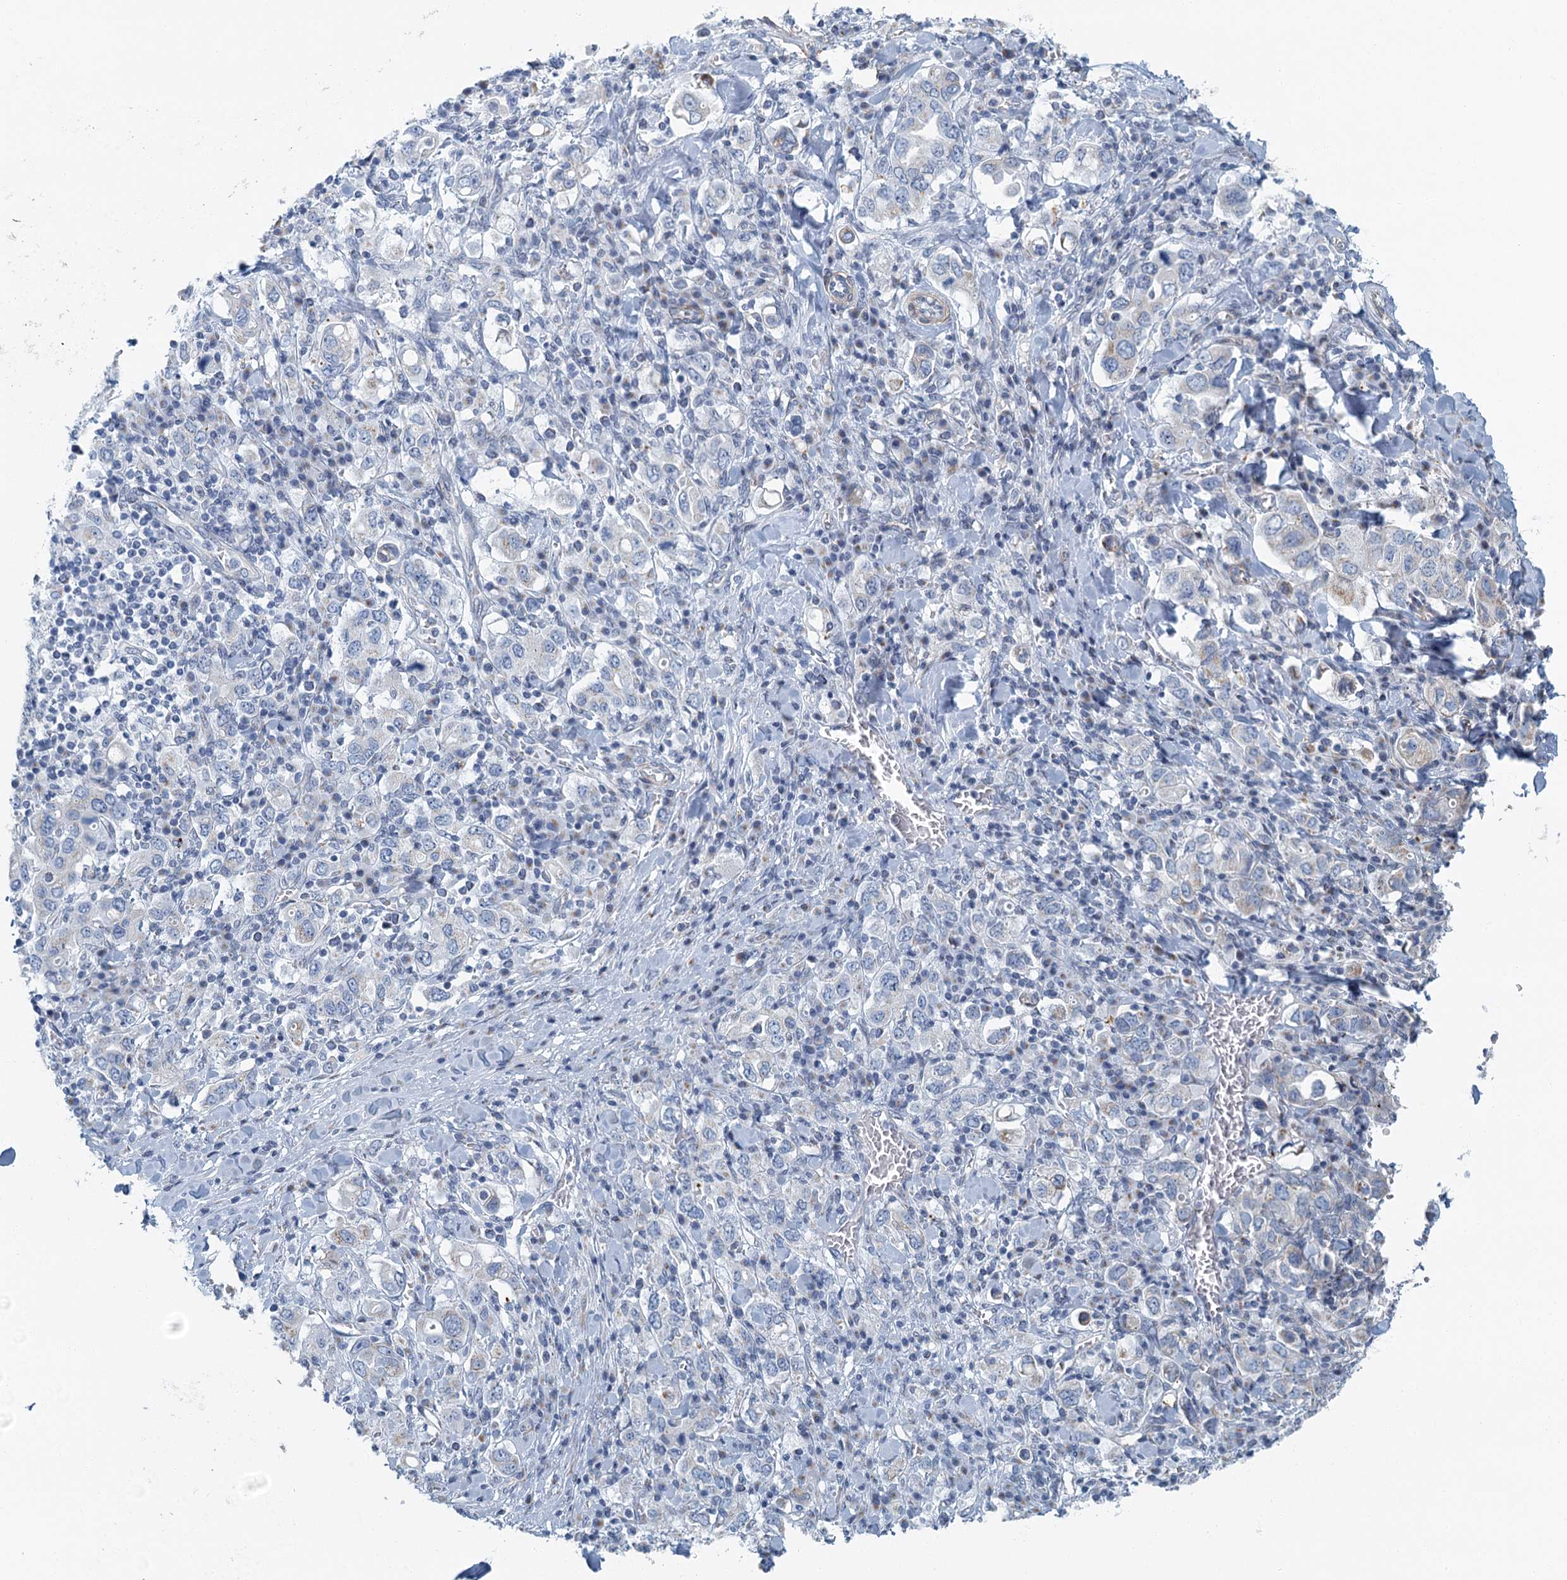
{"staining": {"intensity": "negative", "quantity": "none", "location": "none"}, "tissue": "stomach cancer", "cell_type": "Tumor cells", "image_type": "cancer", "snomed": [{"axis": "morphology", "description": "Adenocarcinoma, NOS"}, {"axis": "topography", "description": "Stomach, upper"}], "caption": "This is an immunohistochemistry (IHC) photomicrograph of stomach cancer. There is no staining in tumor cells.", "gene": "ZNF527", "patient": {"sex": "male", "age": 62}}